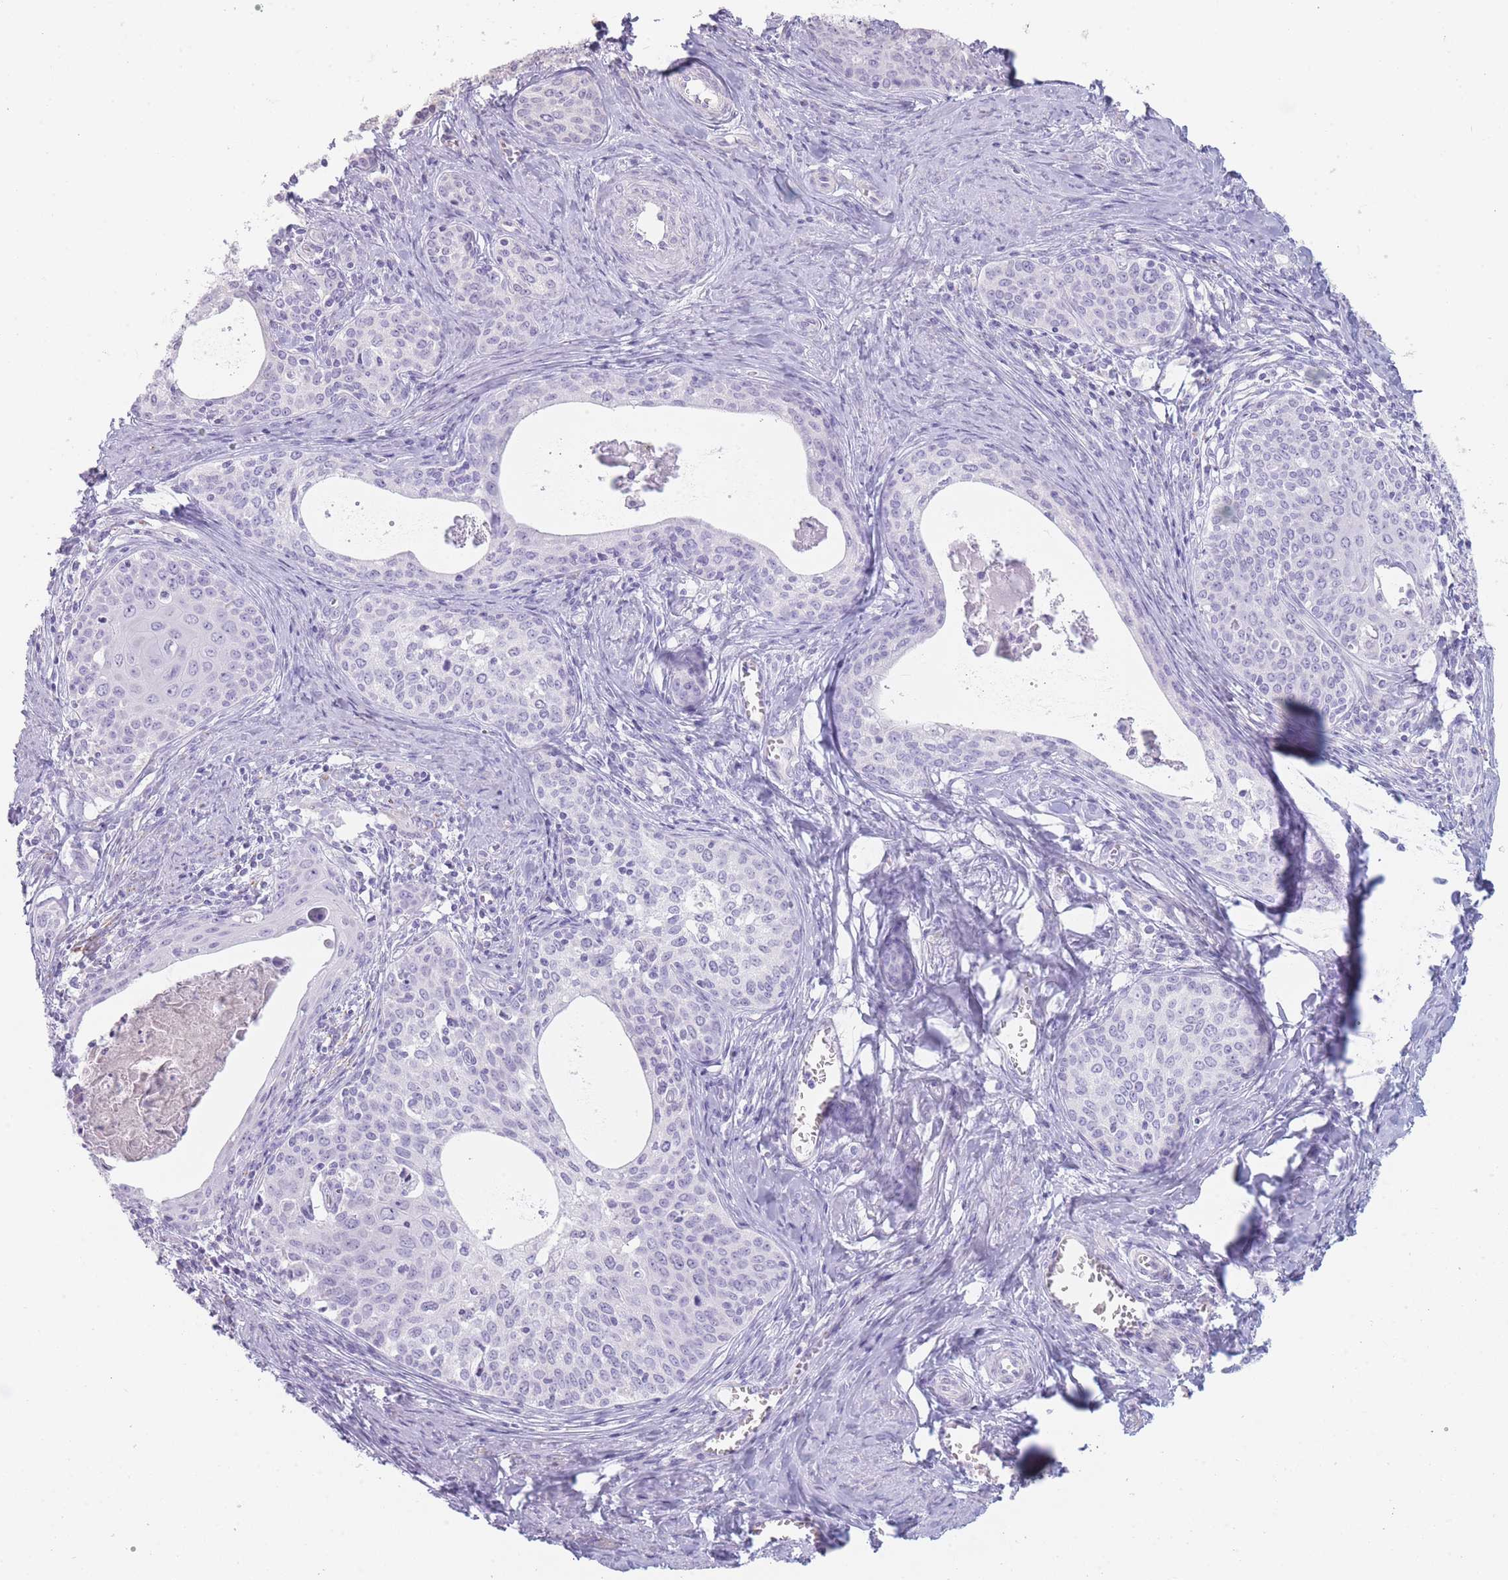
{"staining": {"intensity": "negative", "quantity": "none", "location": "none"}, "tissue": "cervical cancer", "cell_type": "Tumor cells", "image_type": "cancer", "snomed": [{"axis": "morphology", "description": "Squamous cell carcinoma, NOS"}, {"axis": "morphology", "description": "Adenocarcinoma, NOS"}, {"axis": "topography", "description": "Cervix"}], "caption": "This photomicrograph is of cervical cancer (squamous cell carcinoma) stained with immunohistochemistry to label a protein in brown with the nuclei are counter-stained blue. There is no expression in tumor cells.", "gene": "GPR12", "patient": {"sex": "female", "age": 52}}